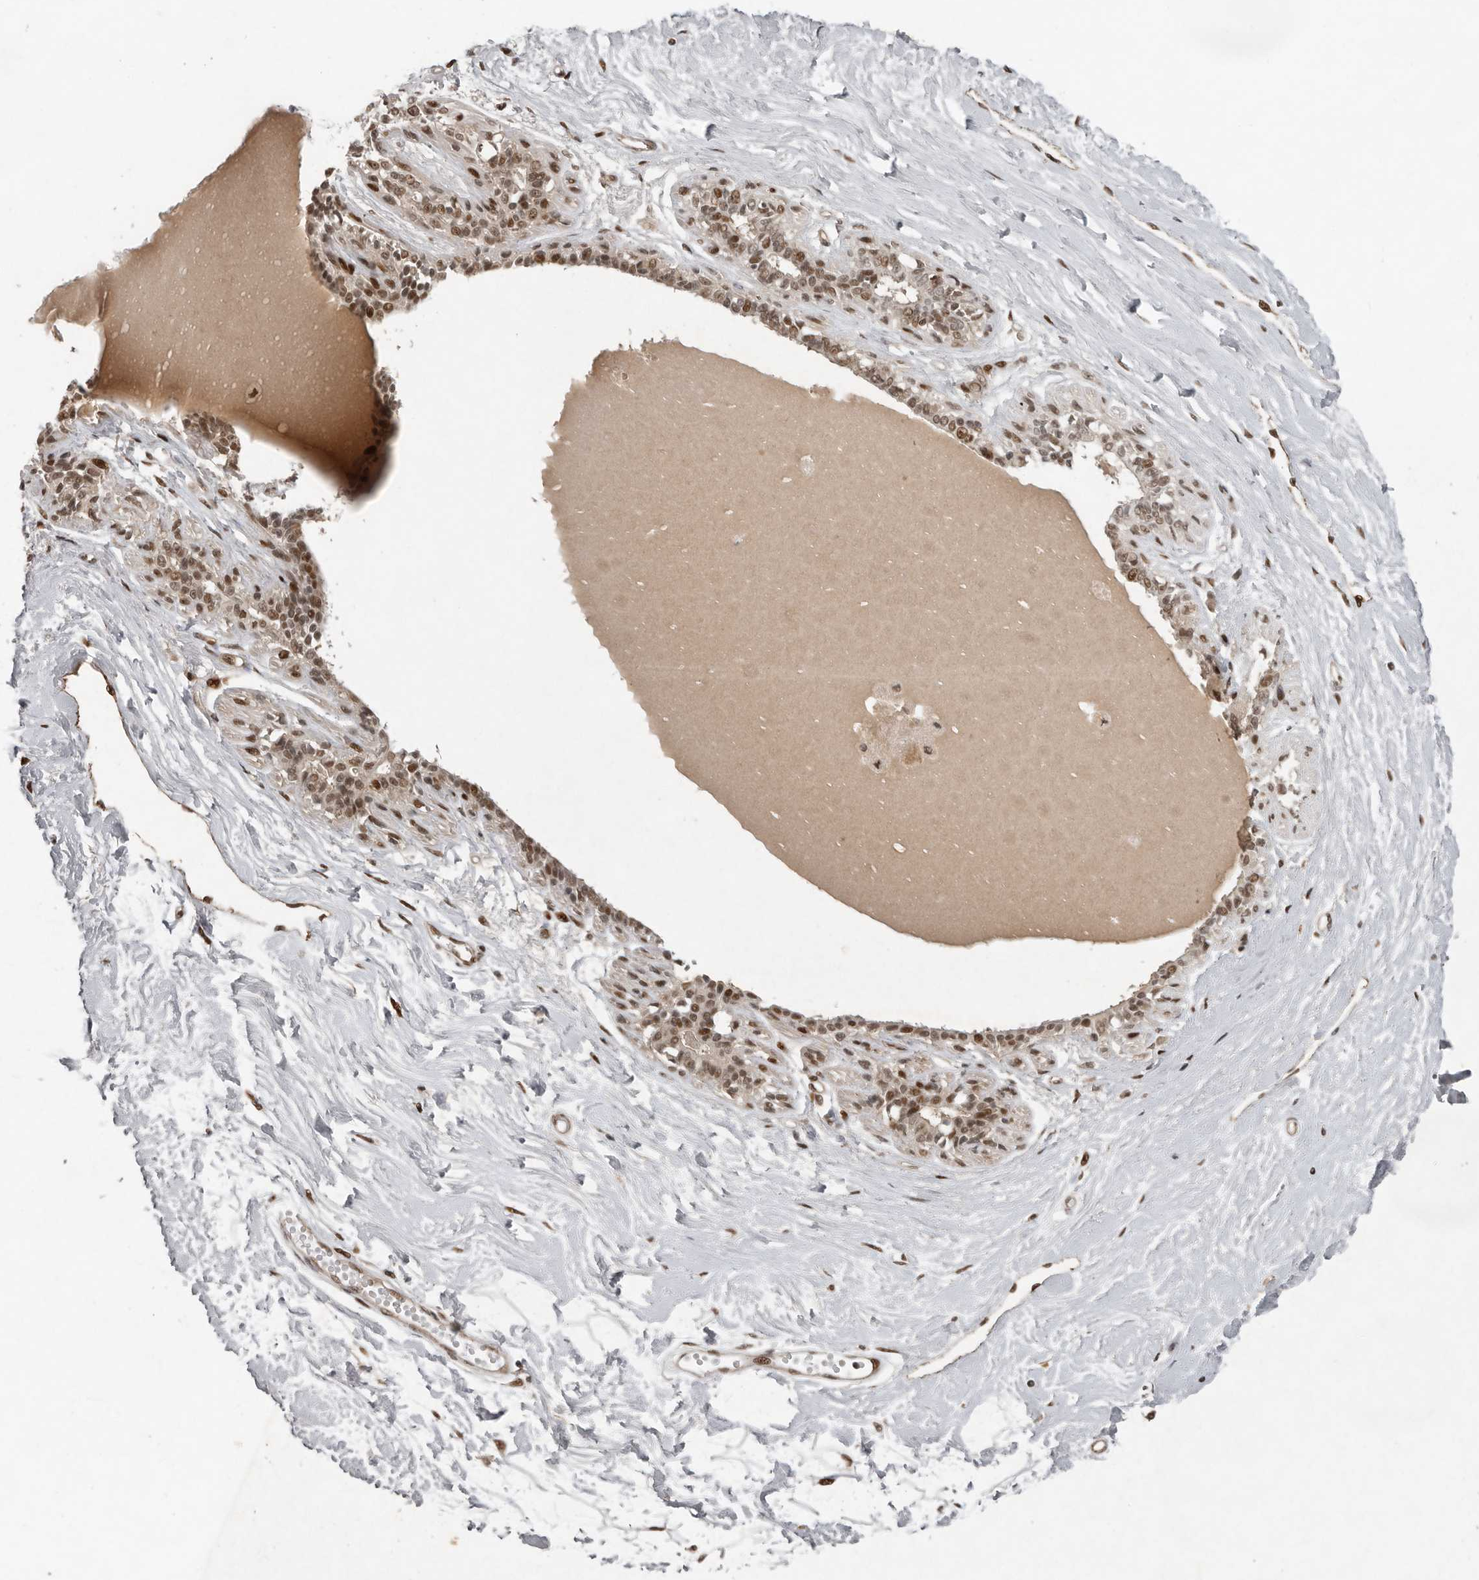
{"staining": {"intensity": "moderate", "quantity": ">75%", "location": "nuclear"}, "tissue": "breast", "cell_type": "Adipocytes", "image_type": "normal", "snomed": [{"axis": "morphology", "description": "Normal tissue, NOS"}, {"axis": "topography", "description": "Breast"}], "caption": "The photomicrograph displays staining of unremarkable breast, revealing moderate nuclear protein staining (brown color) within adipocytes. The staining was performed using DAB (3,3'-diaminobenzidine) to visualize the protein expression in brown, while the nuclei were stained in blue with hematoxylin (Magnification: 20x).", "gene": "CDC27", "patient": {"sex": "female", "age": 45}}